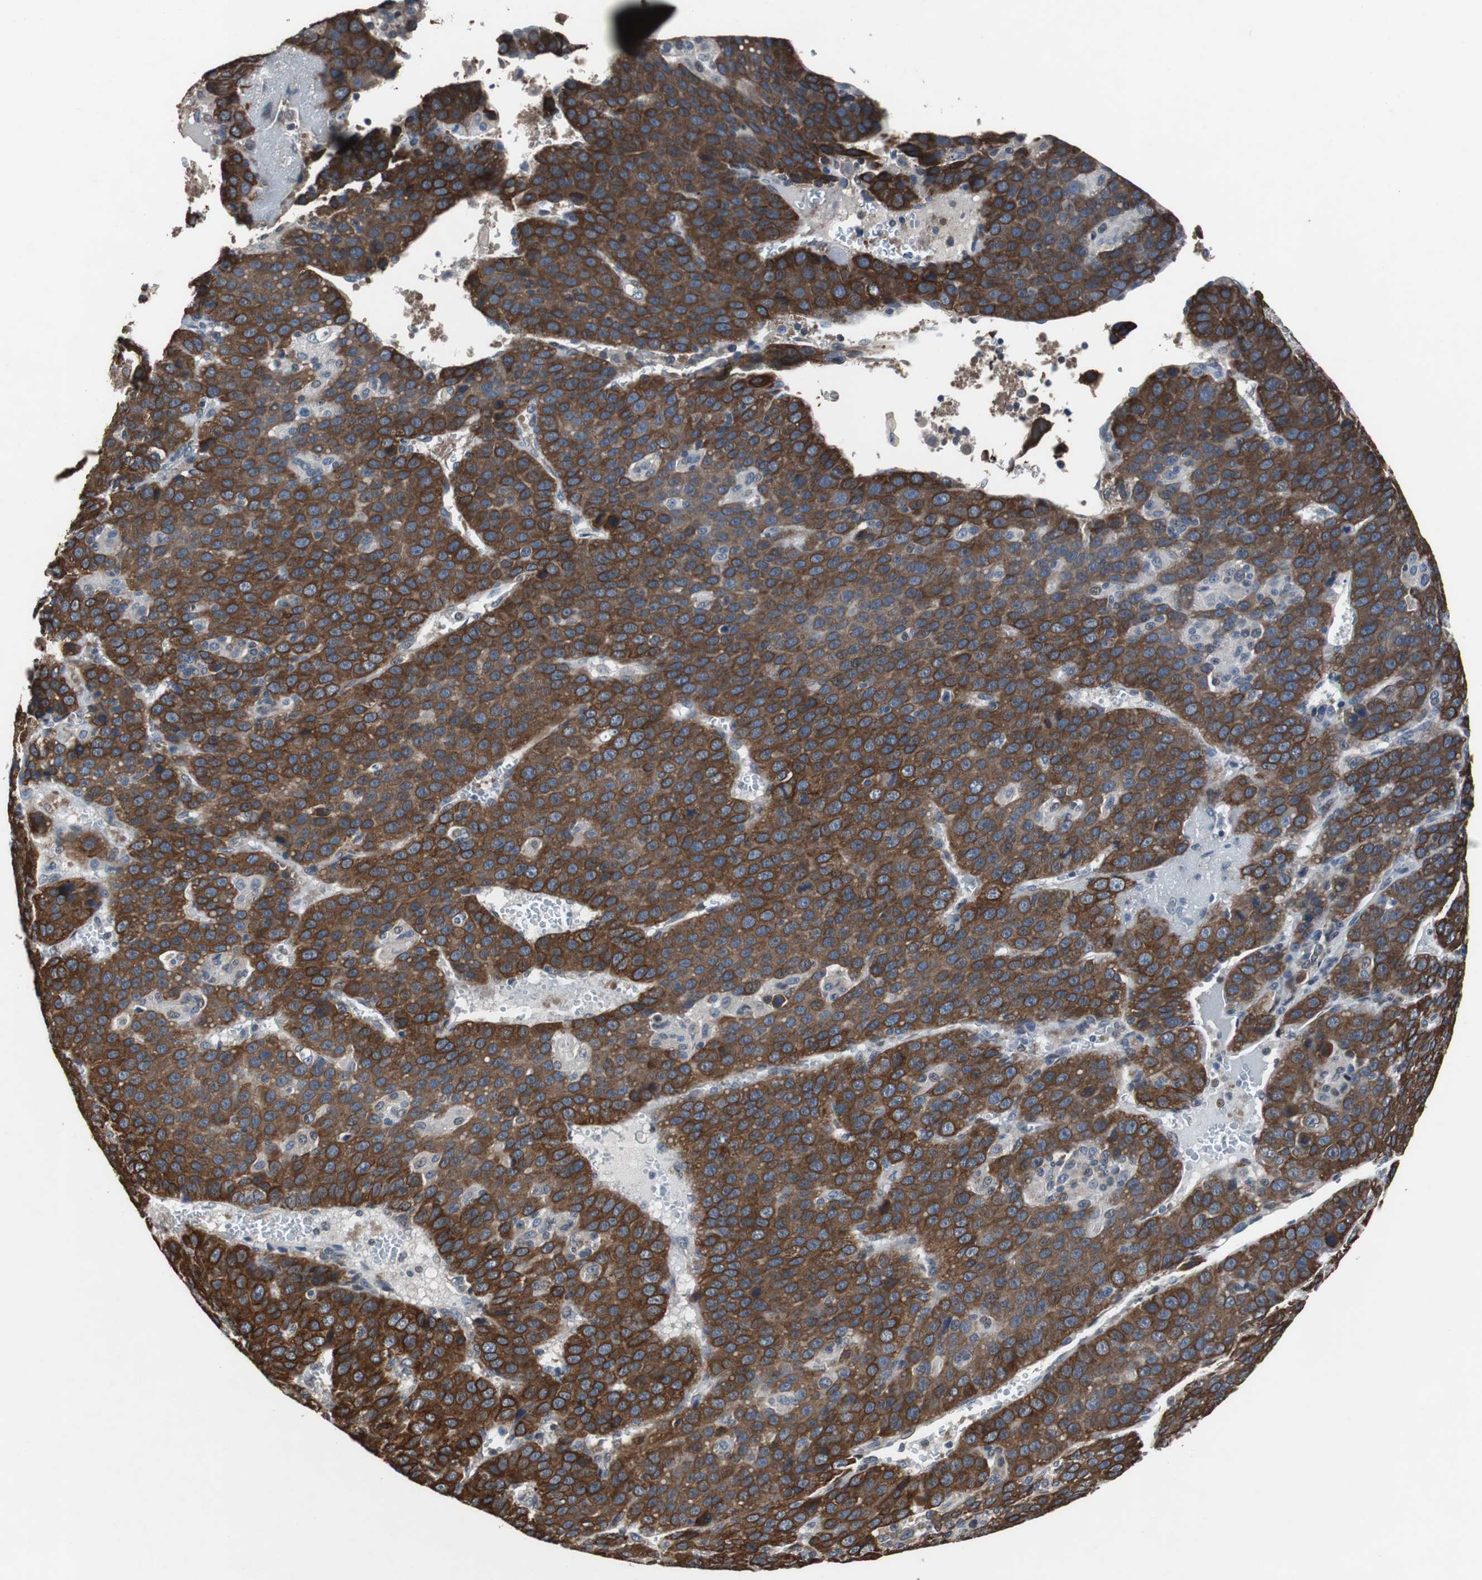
{"staining": {"intensity": "strong", "quantity": ">75%", "location": "cytoplasmic/membranous"}, "tissue": "liver cancer", "cell_type": "Tumor cells", "image_type": "cancer", "snomed": [{"axis": "morphology", "description": "Carcinoma, Hepatocellular, NOS"}, {"axis": "topography", "description": "Liver"}], "caption": "Immunohistochemistry staining of liver cancer, which displays high levels of strong cytoplasmic/membranous positivity in approximately >75% of tumor cells indicating strong cytoplasmic/membranous protein expression. The staining was performed using DAB (brown) for protein detection and nuclei were counterstained in hematoxylin (blue).", "gene": "USP10", "patient": {"sex": "female", "age": 53}}